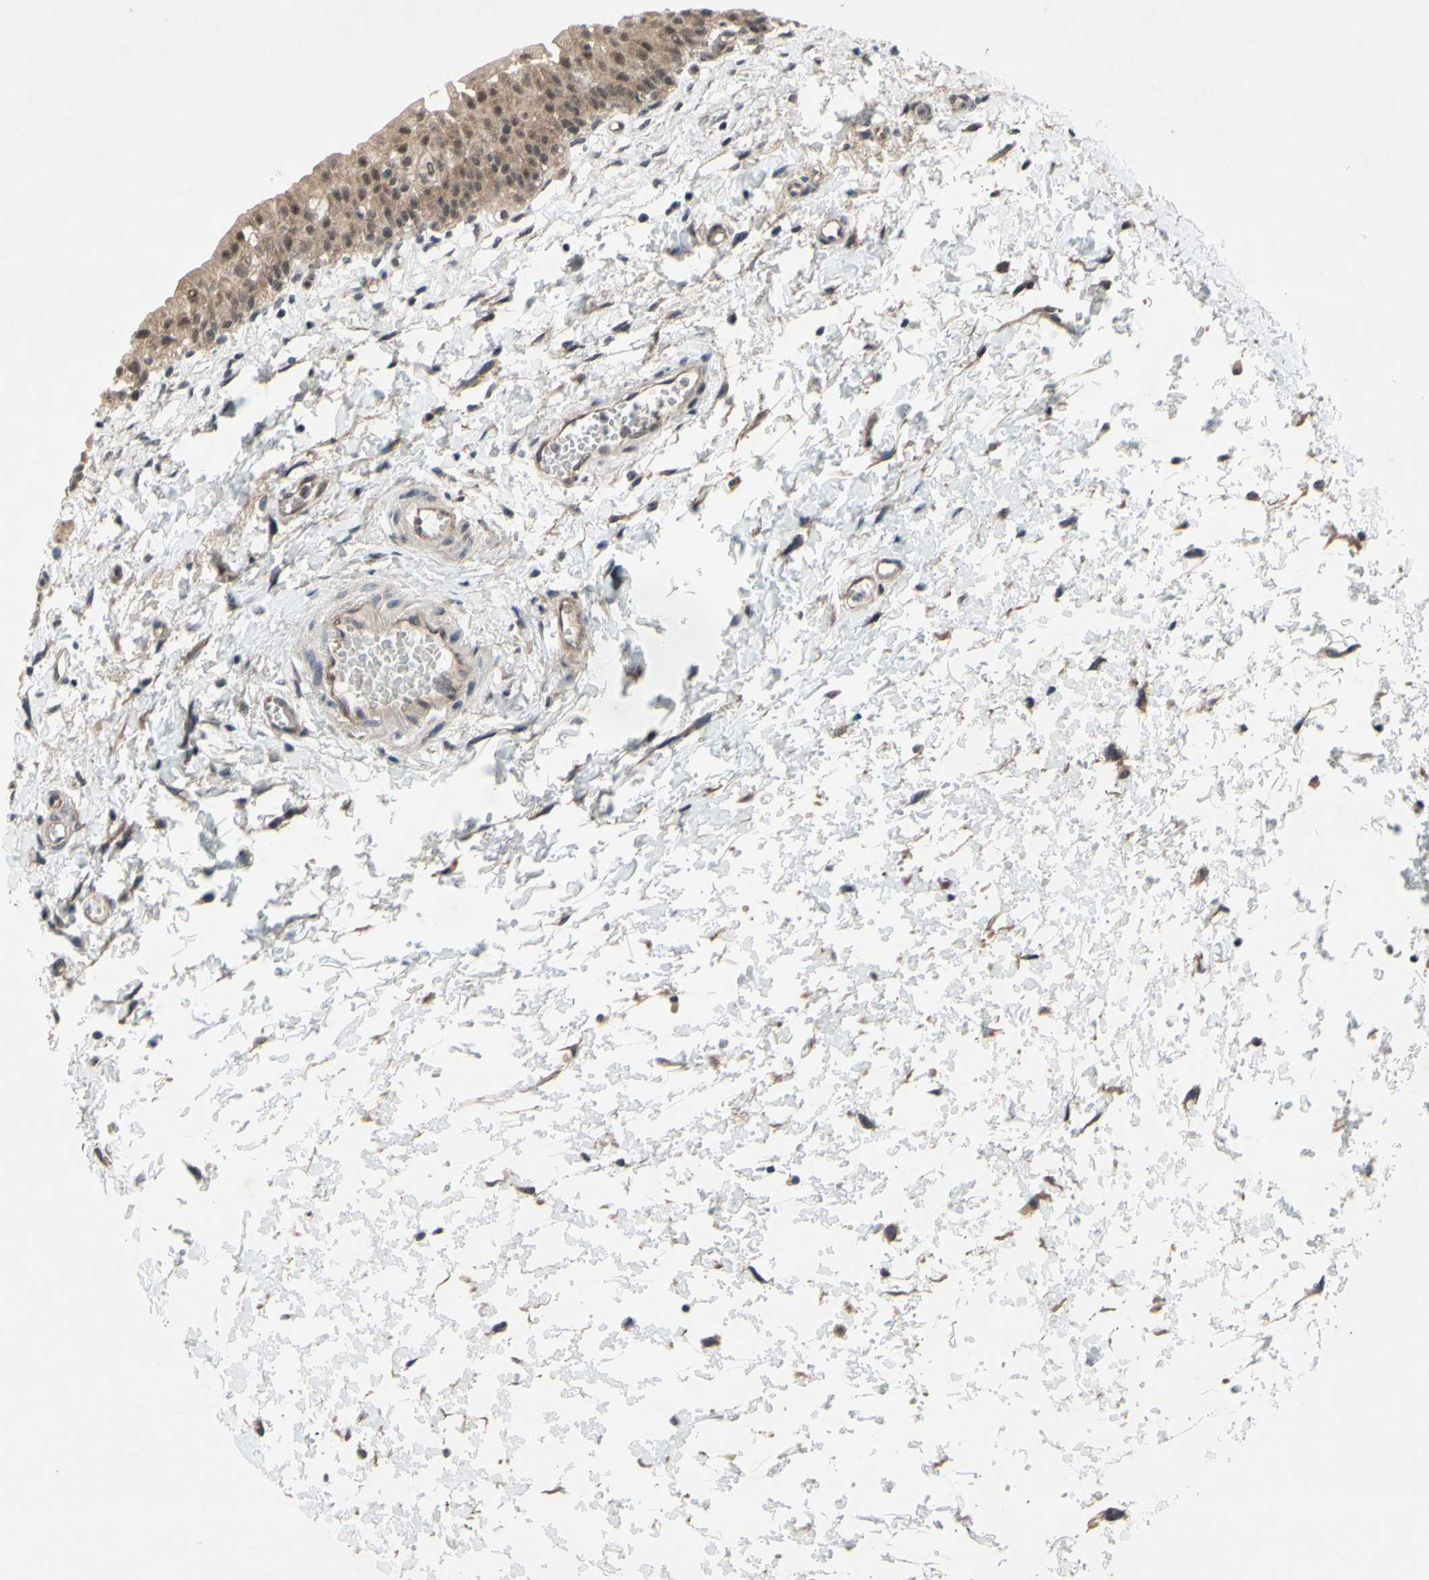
{"staining": {"intensity": "moderate", "quantity": ">75%", "location": "cytoplasmic/membranous,nuclear"}, "tissue": "urinary bladder", "cell_type": "Urothelial cells", "image_type": "normal", "snomed": [{"axis": "morphology", "description": "Normal tissue, NOS"}, {"axis": "topography", "description": "Urinary bladder"}], "caption": "Moderate cytoplasmic/membranous,nuclear protein positivity is seen in approximately >75% of urothelial cells in urinary bladder.", "gene": "TRDMT1", "patient": {"sex": "male", "age": 55}}